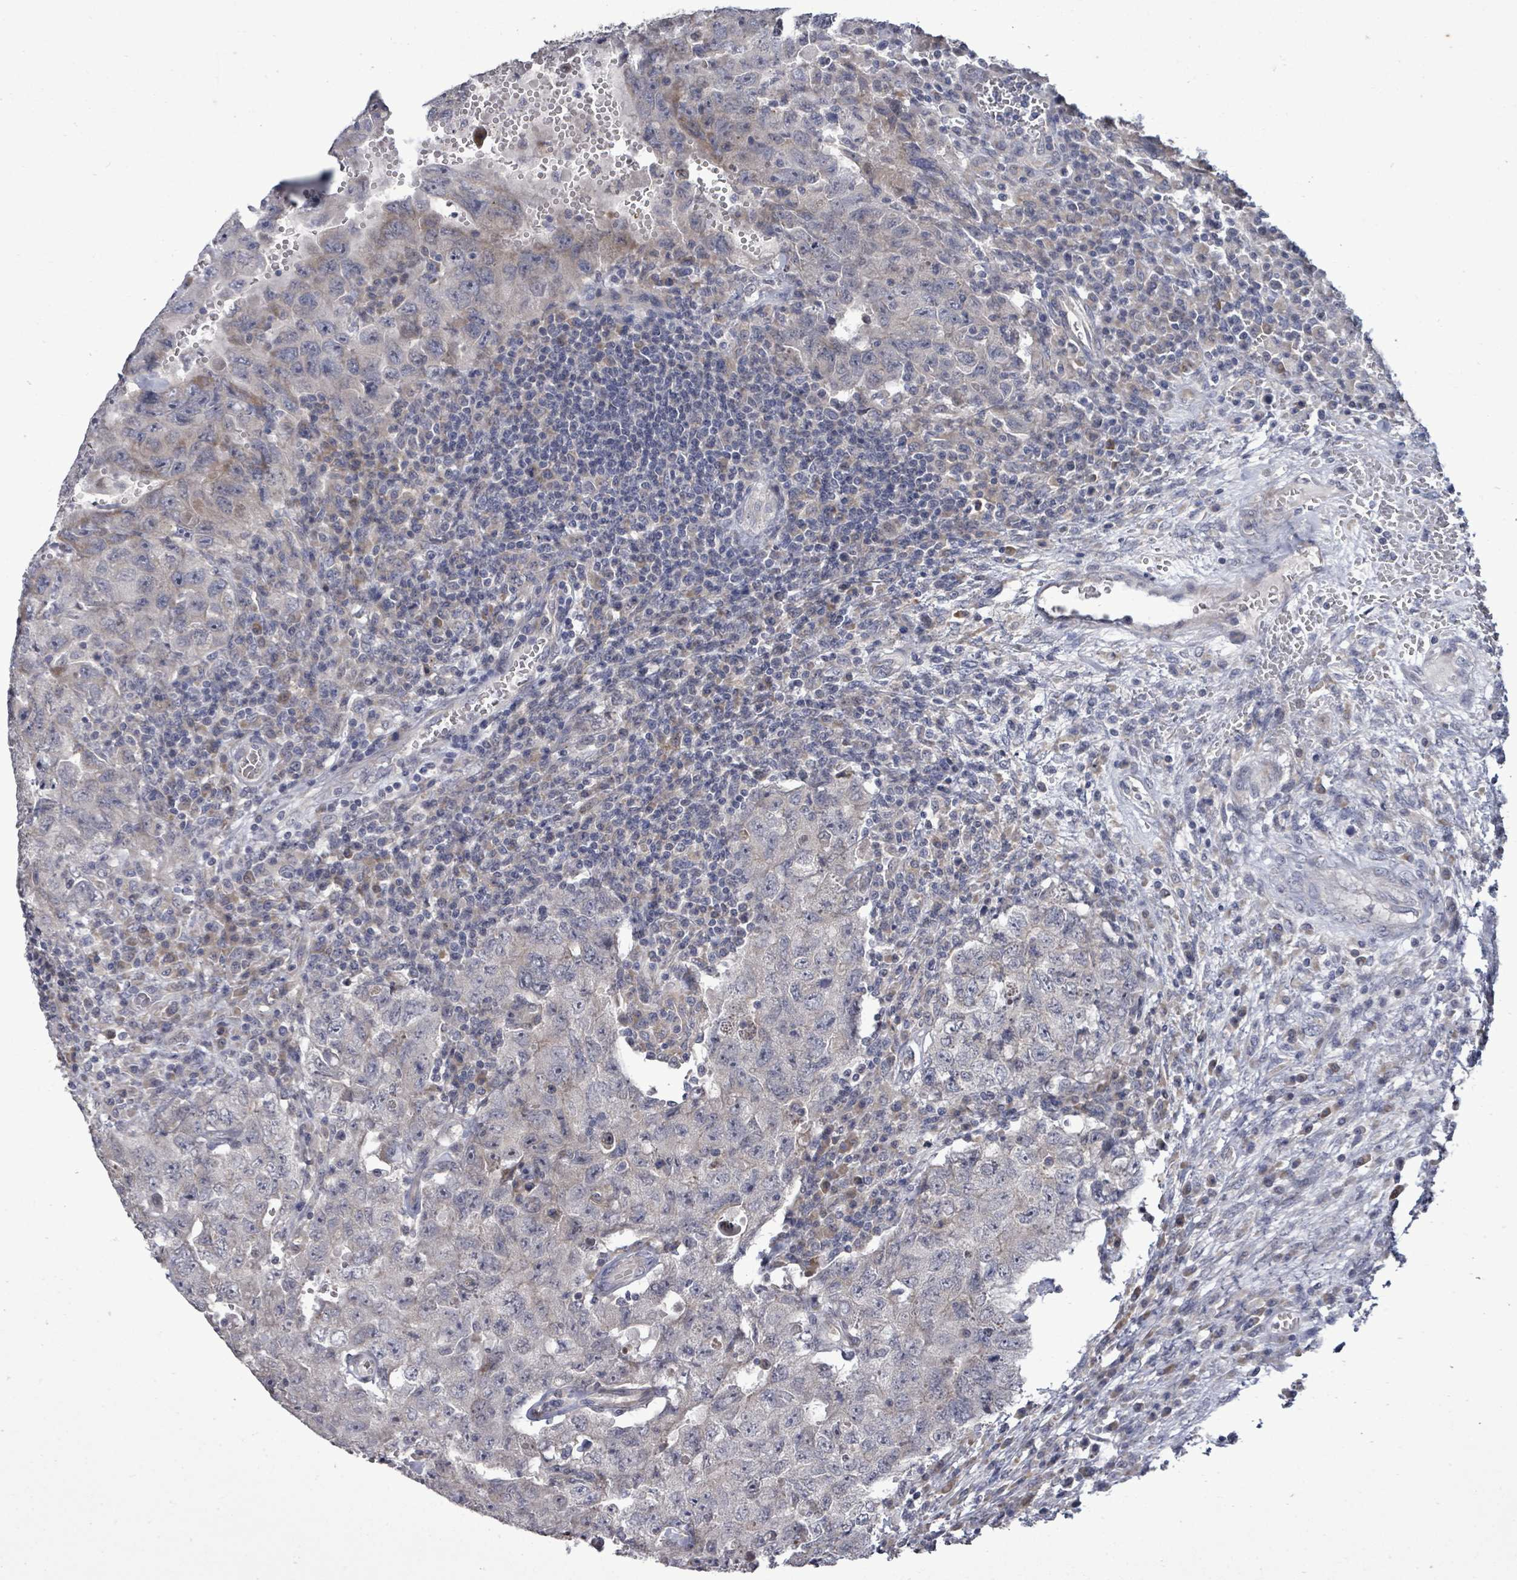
{"staining": {"intensity": "negative", "quantity": "none", "location": "none"}, "tissue": "testis cancer", "cell_type": "Tumor cells", "image_type": "cancer", "snomed": [{"axis": "morphology", "description": "Carcinoma, Embryonal, NOS"}, {"axis": "topography", "description": "Testis"}], "caption": "Immunohistochemistry of embryonal carcinoma (testis) shows no positivity in tumor cells.", "gene": "POMGNT2", "patient": {"sex": "male", "age": 26}}